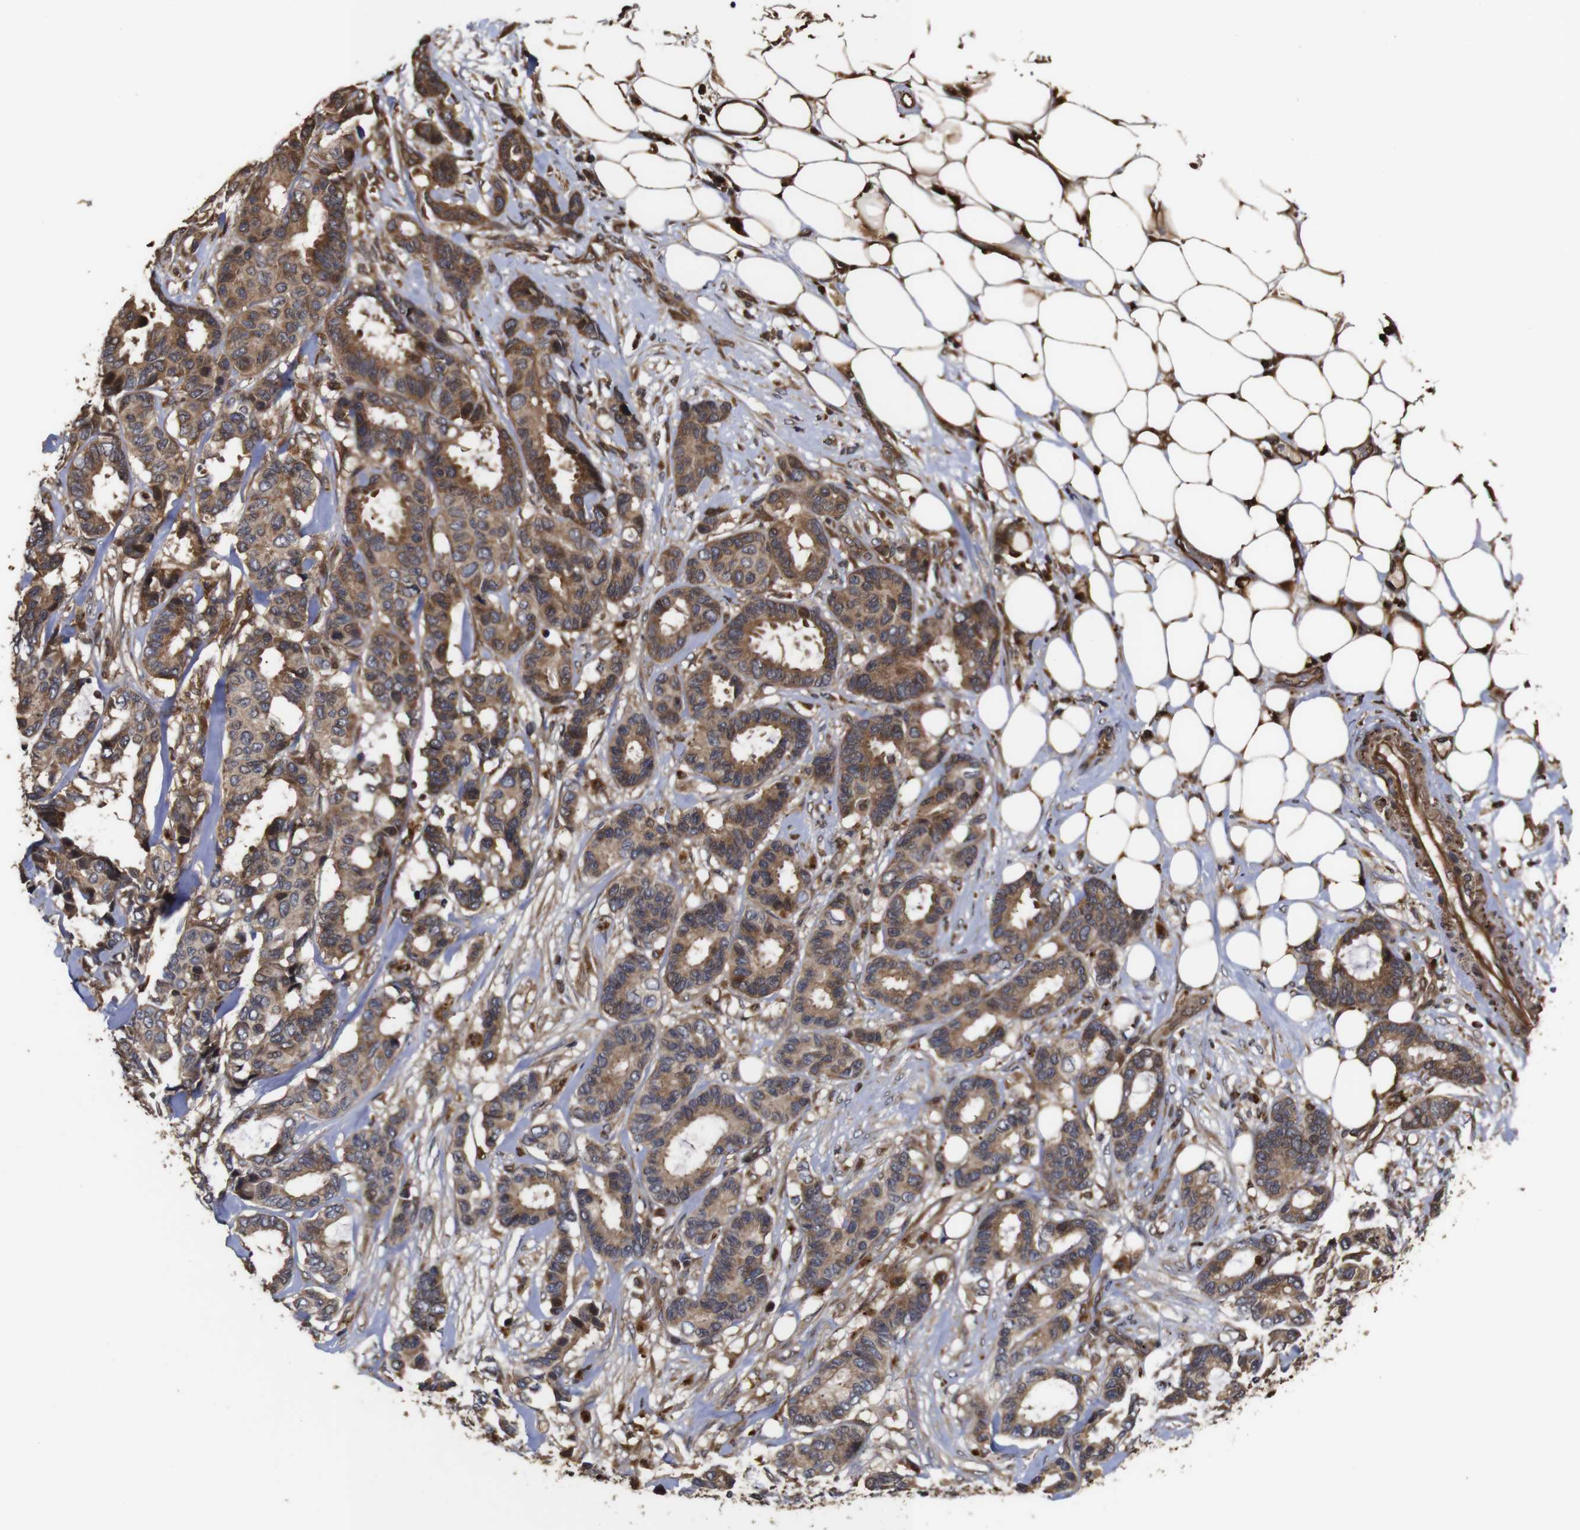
{"staining": {"intensity": "moderate", "quantity": ">75%", "location": "cytoplasmic/membranous"}, "tissue": "breast cancer", "cell_type": "Tumor cells", "image_type": "cancer", "snomed": [{"axis": "morphology", "description": "Duct carcinoma"}, {"axis": "topography", "description": "Breast"}], "caption": "Tumor cells show medium levels of moderate cytoplasmic/membranous staining in approximately >75% of cells in human breast cancer.", "gene": "PTPN14", "patient": {"sex": "female", "age": 87}}